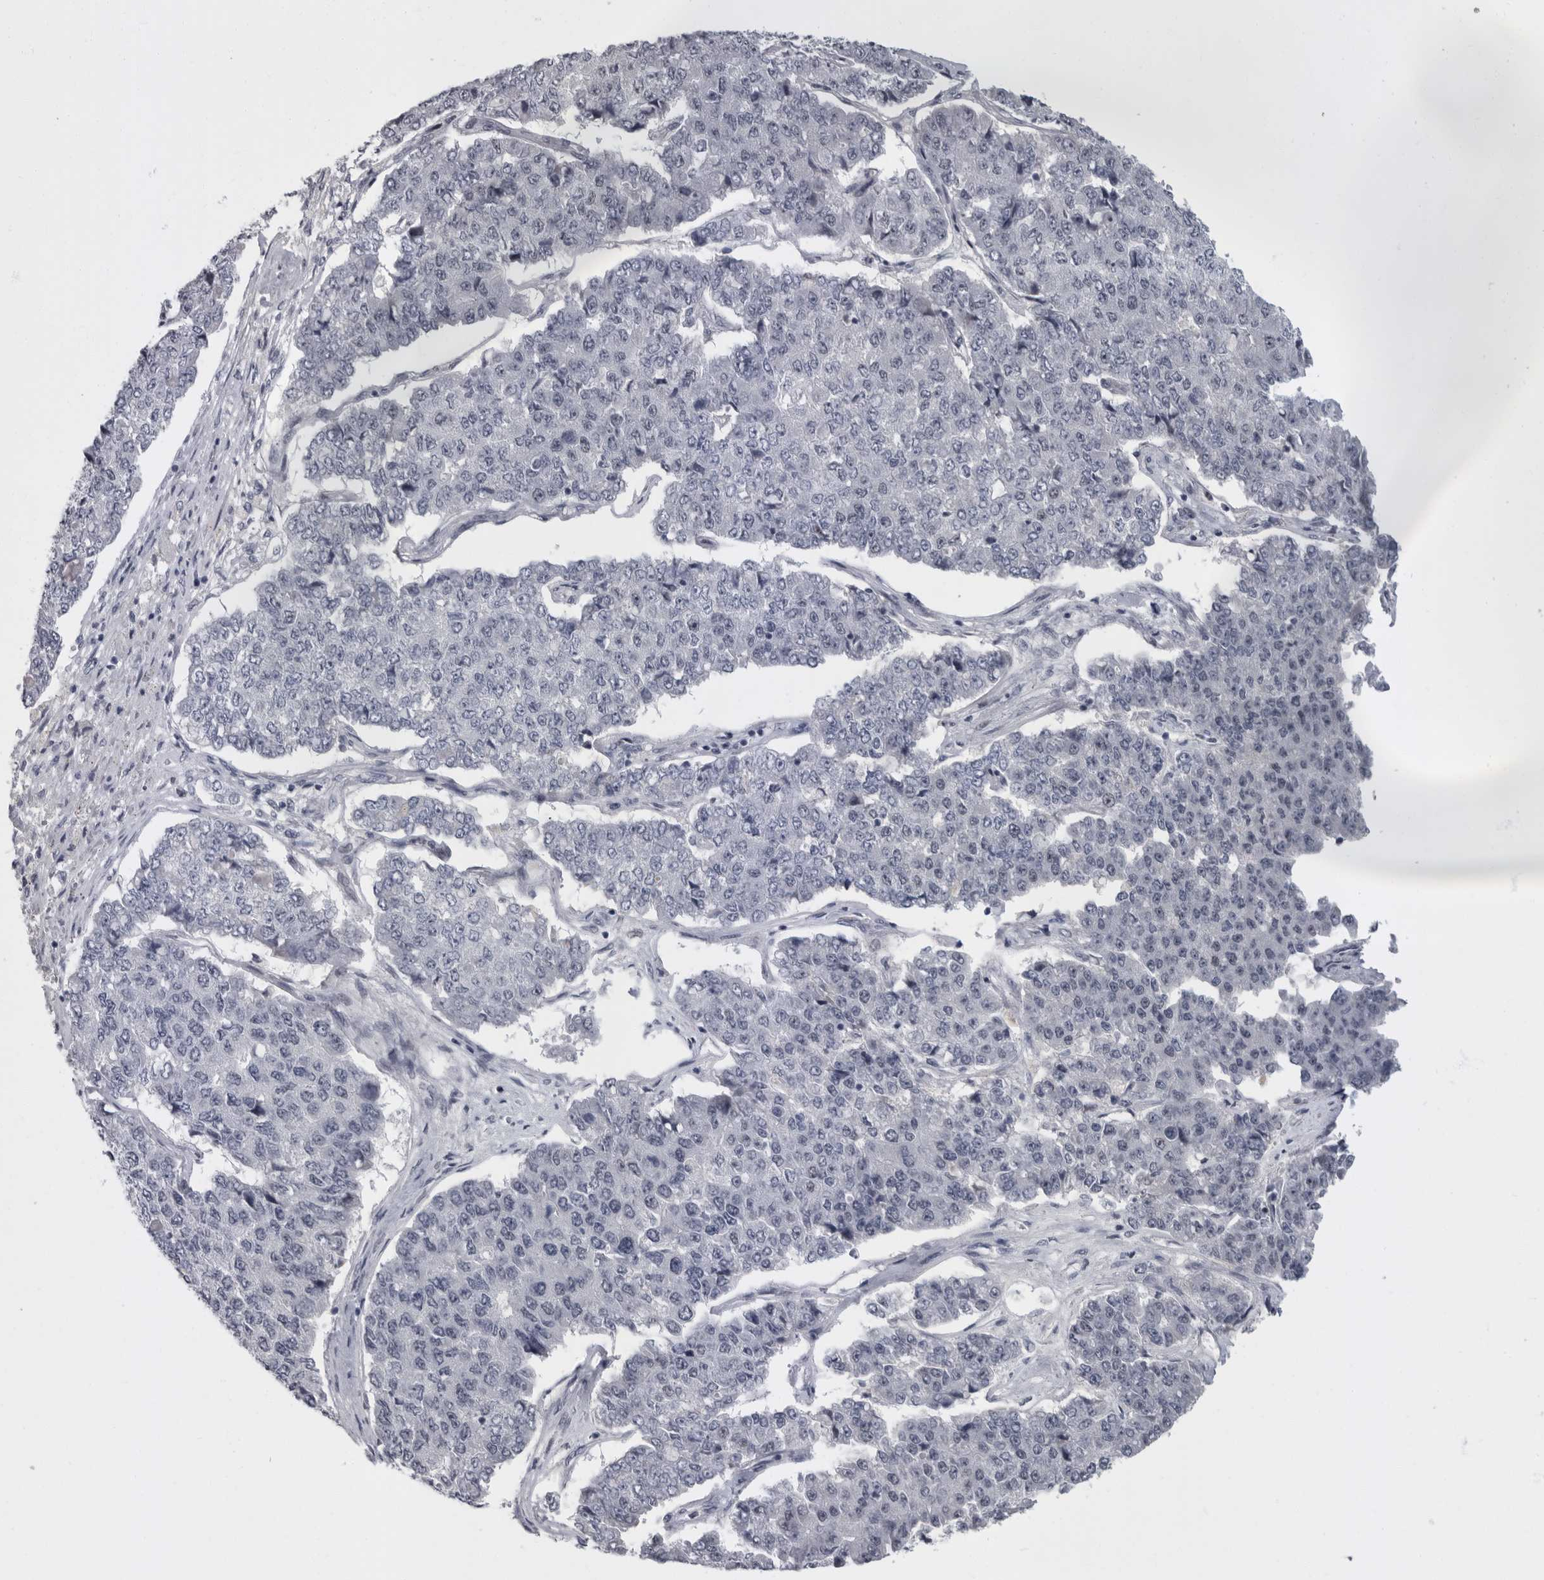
{"staining": {"intensity": "negative", "quantity": "none", "location": "none"}, "tissue": "pancreatic cancer", "cell_type": "Tumor cells", "image_type": "cancer", "snomed": [{"axis": "morphology", "description": "Adenocarcinoma, NOS"}, {"axis": "topography", "description": "Pancreas"}], "caption": "Protein analysis of pancreatic cancer exhibits no significant positivity in tumor cells.", "gene": "SLC25A39", "patient": {"sex": "male", "age": 50}}